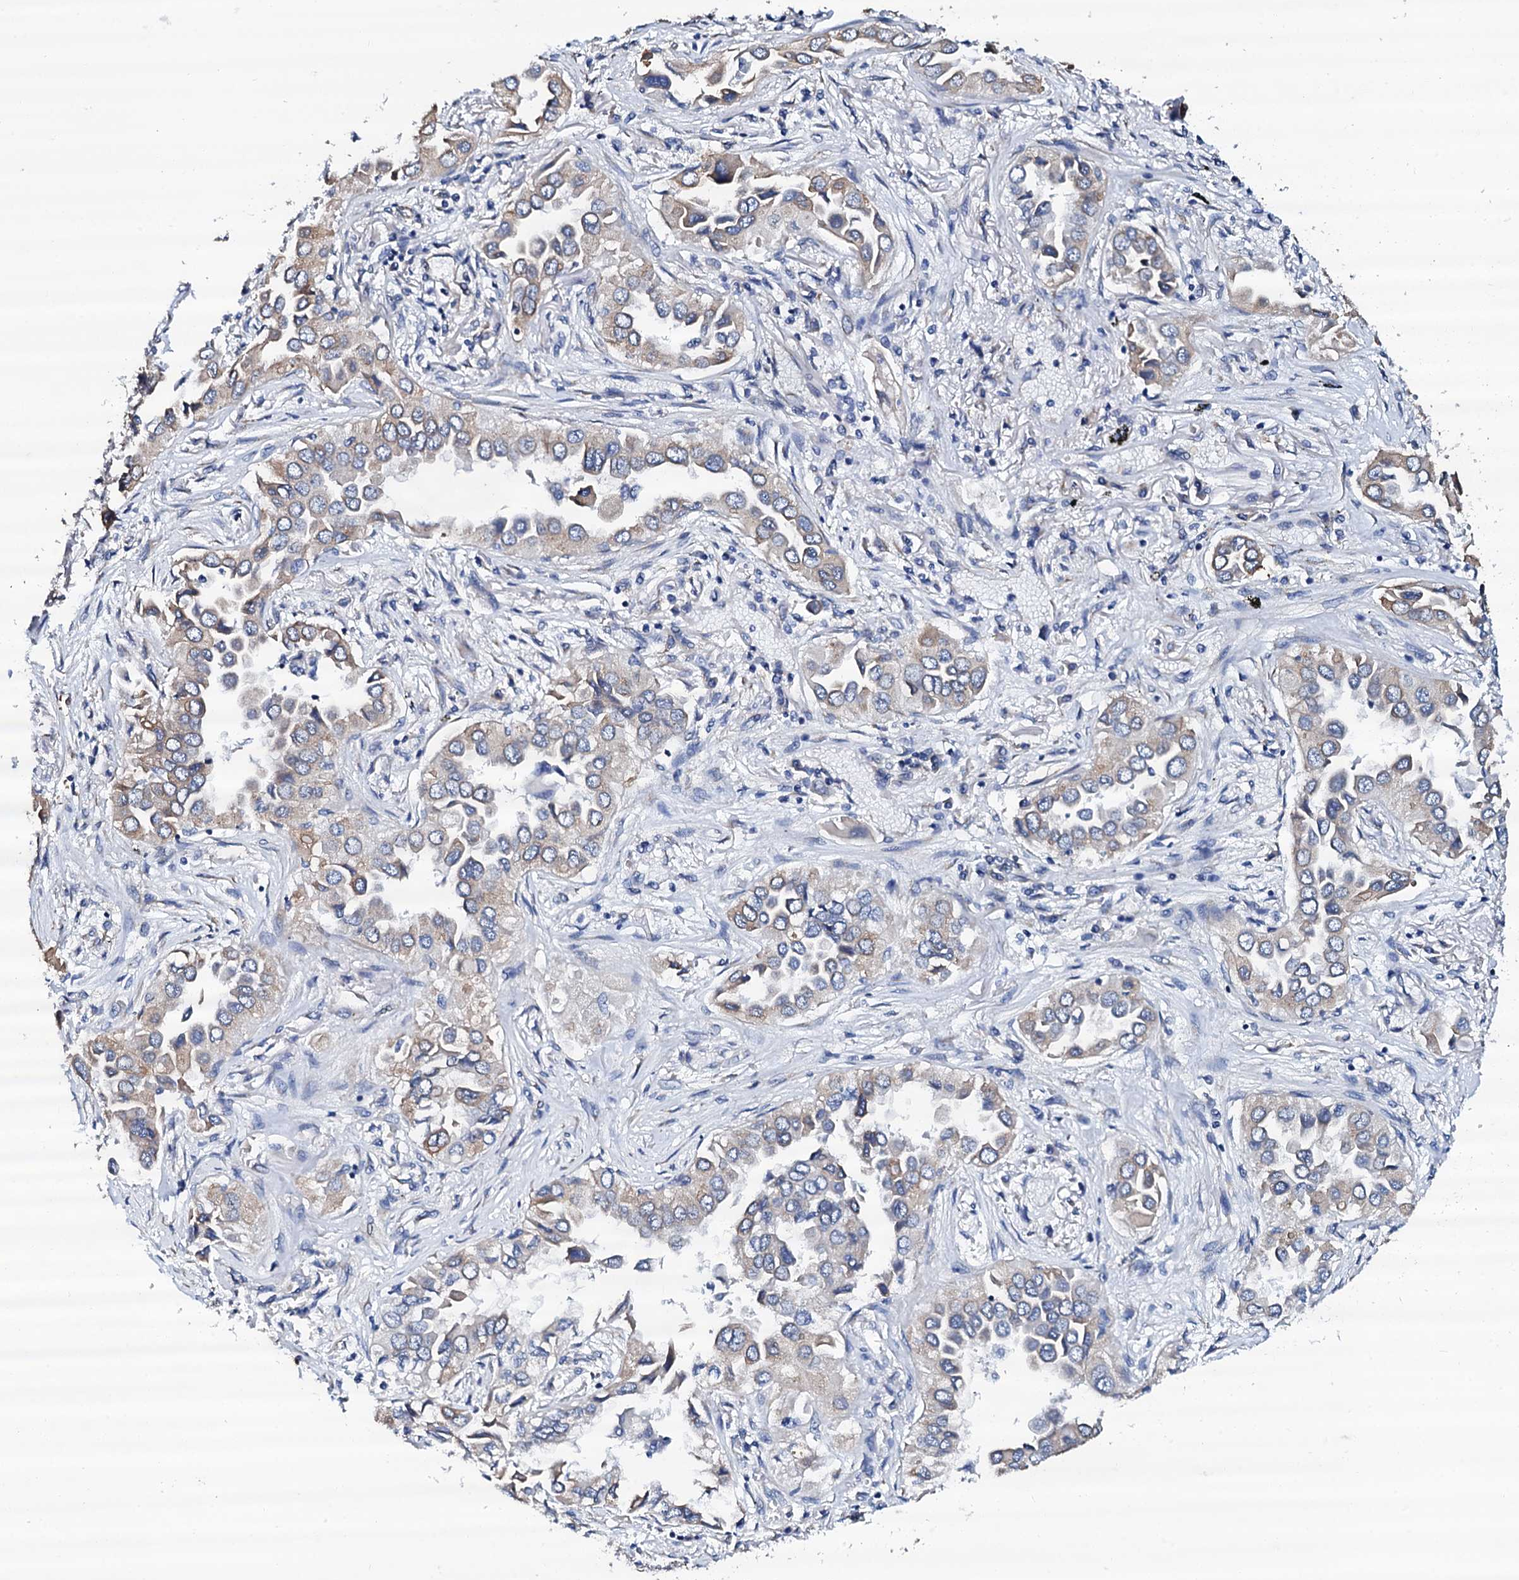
{"staining": {"intensity": "weak", "quantity": "25%-75%", "location": "cytoplasmic/membranous"}, "tissue": "lung cancer", "cell_type": "Tumor cells", "image_type": "cancer", "snomed": [{"axis": "morphology", "description": "Adenocarcinoma, NOS"}, {"axis": "topography", "description": "Lung"}], "caption": "Immunohistochemistry (IHC) staining of adenocarcinoma (lung), which shows low levels of weak cytoplasmic/membranous staining in approximately 25%-75% of tumor cells indicating weak cytoplasmic/membranous protein expression. The staining was performed using DAB (3,3'-diaminobenzidine) (brown) for protein detection and nuclei were counterstained in hematoxylin (blue).", "gene": "AKAP3", "patient": {"sex": "female", "age": 76}}